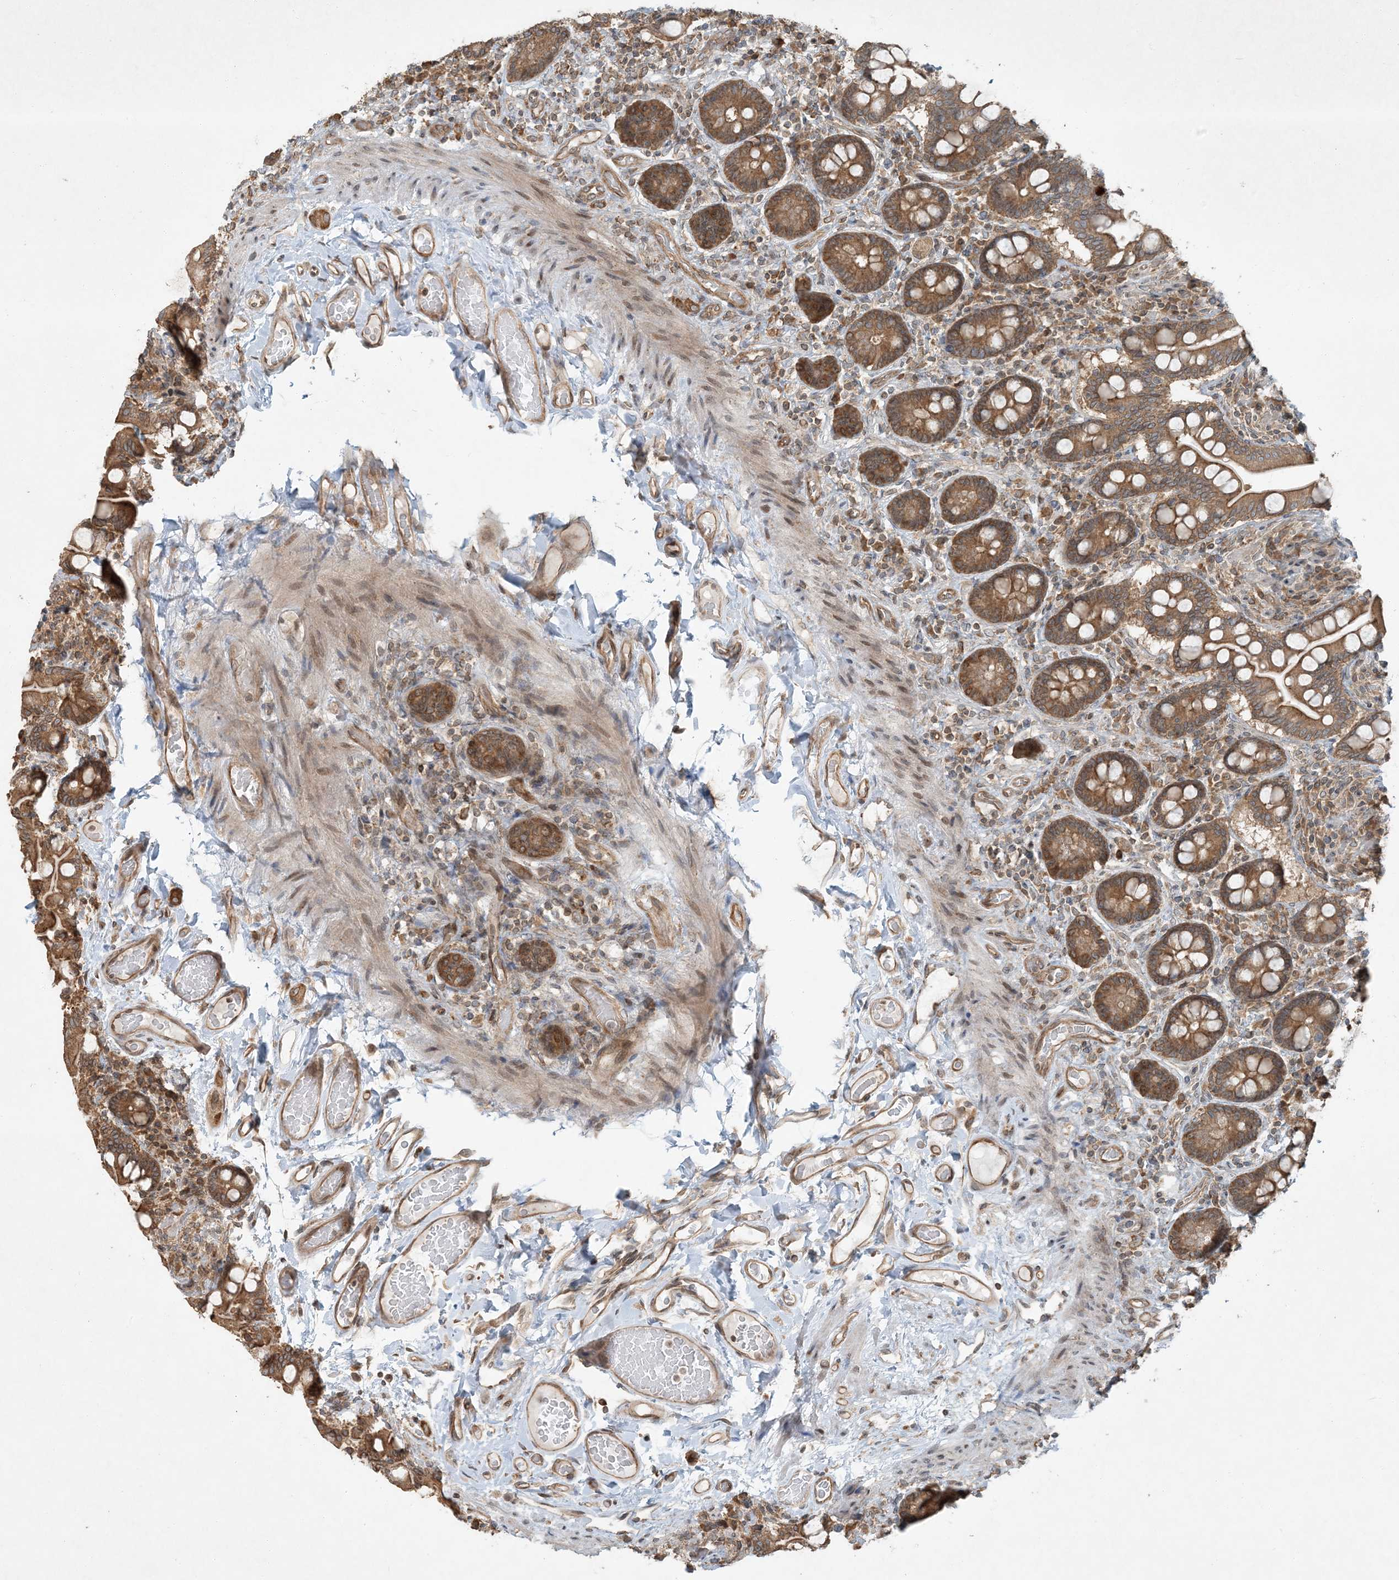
{"staining": {"intensity": "moderate", "quantity": ">75%", "location": "cytoplasmic/membranous"}, "tissue": "small intestine", "cell_type": "Glandular cells", "image_type": "normal", "snomed": [{"axis": "morphology", "description": "Normal tissue, NOS"}, {"axis": "topography", "description": "Small intestine"}], "caption": "This histopathology image demonstrates immunohistochemistry (IHC) staining of unremarkable small intestine, with medium moderate cytoplasmic/membranous expression in approximately >75% of glandular cells.", "gene": "COMMD8", "patient": {"sex": "female", "age": 64}}